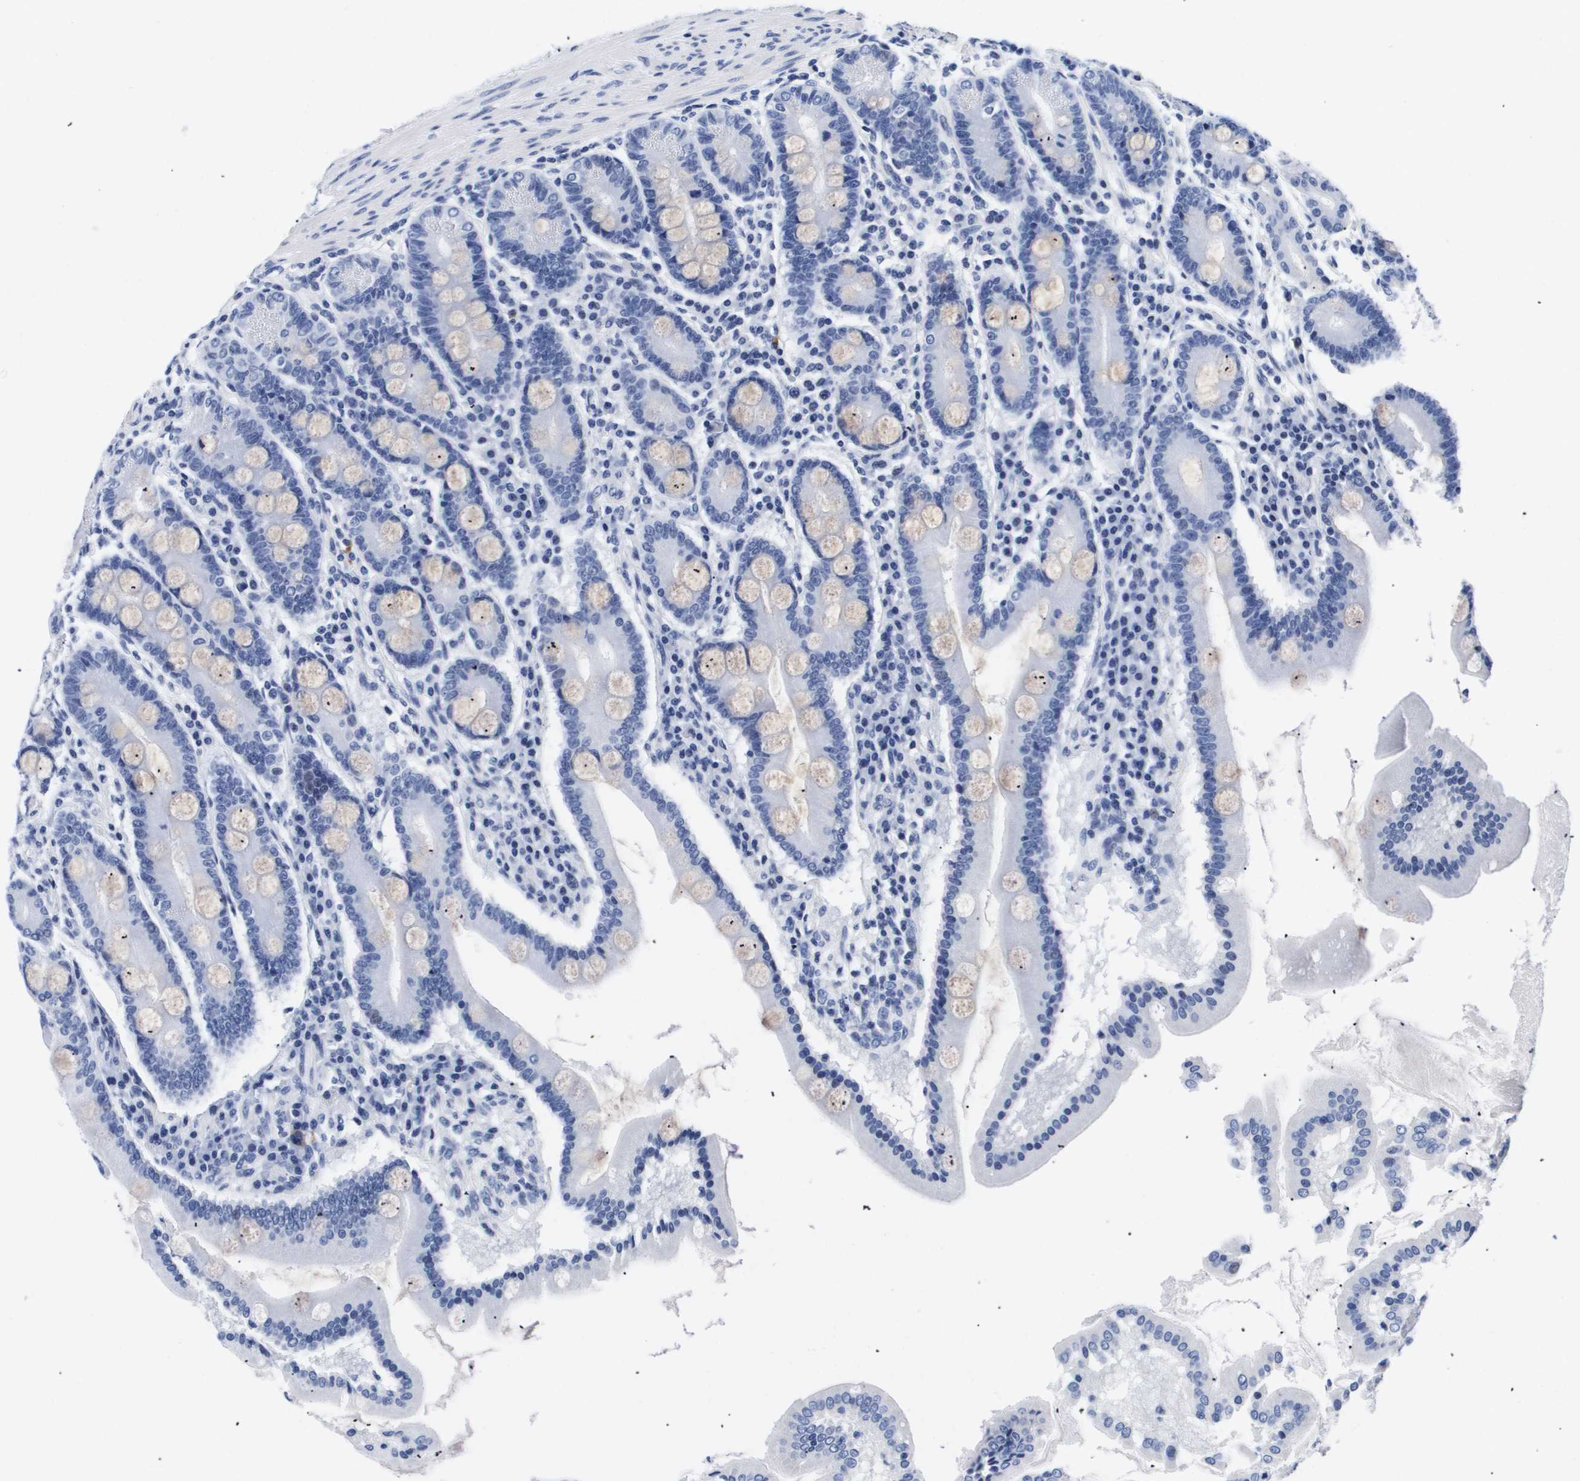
{"staining": {"intensity": "negative", "quantity": "none", "location": "none"}, "tissue": "duodenum", "cell_type": "Glandular cells", "image_type": "normal", "snomed": [{"axis": "morphology", "description": "Normal tissue, NOS"}, {"axis": "topography", "description": "Duodenum"}], "caption": "Protein analysis of normal duodenum reveals no significant expression in glandular cells.", "gene": "ATP6V0A4", "patient": {"sex": "male", "age": 50}}